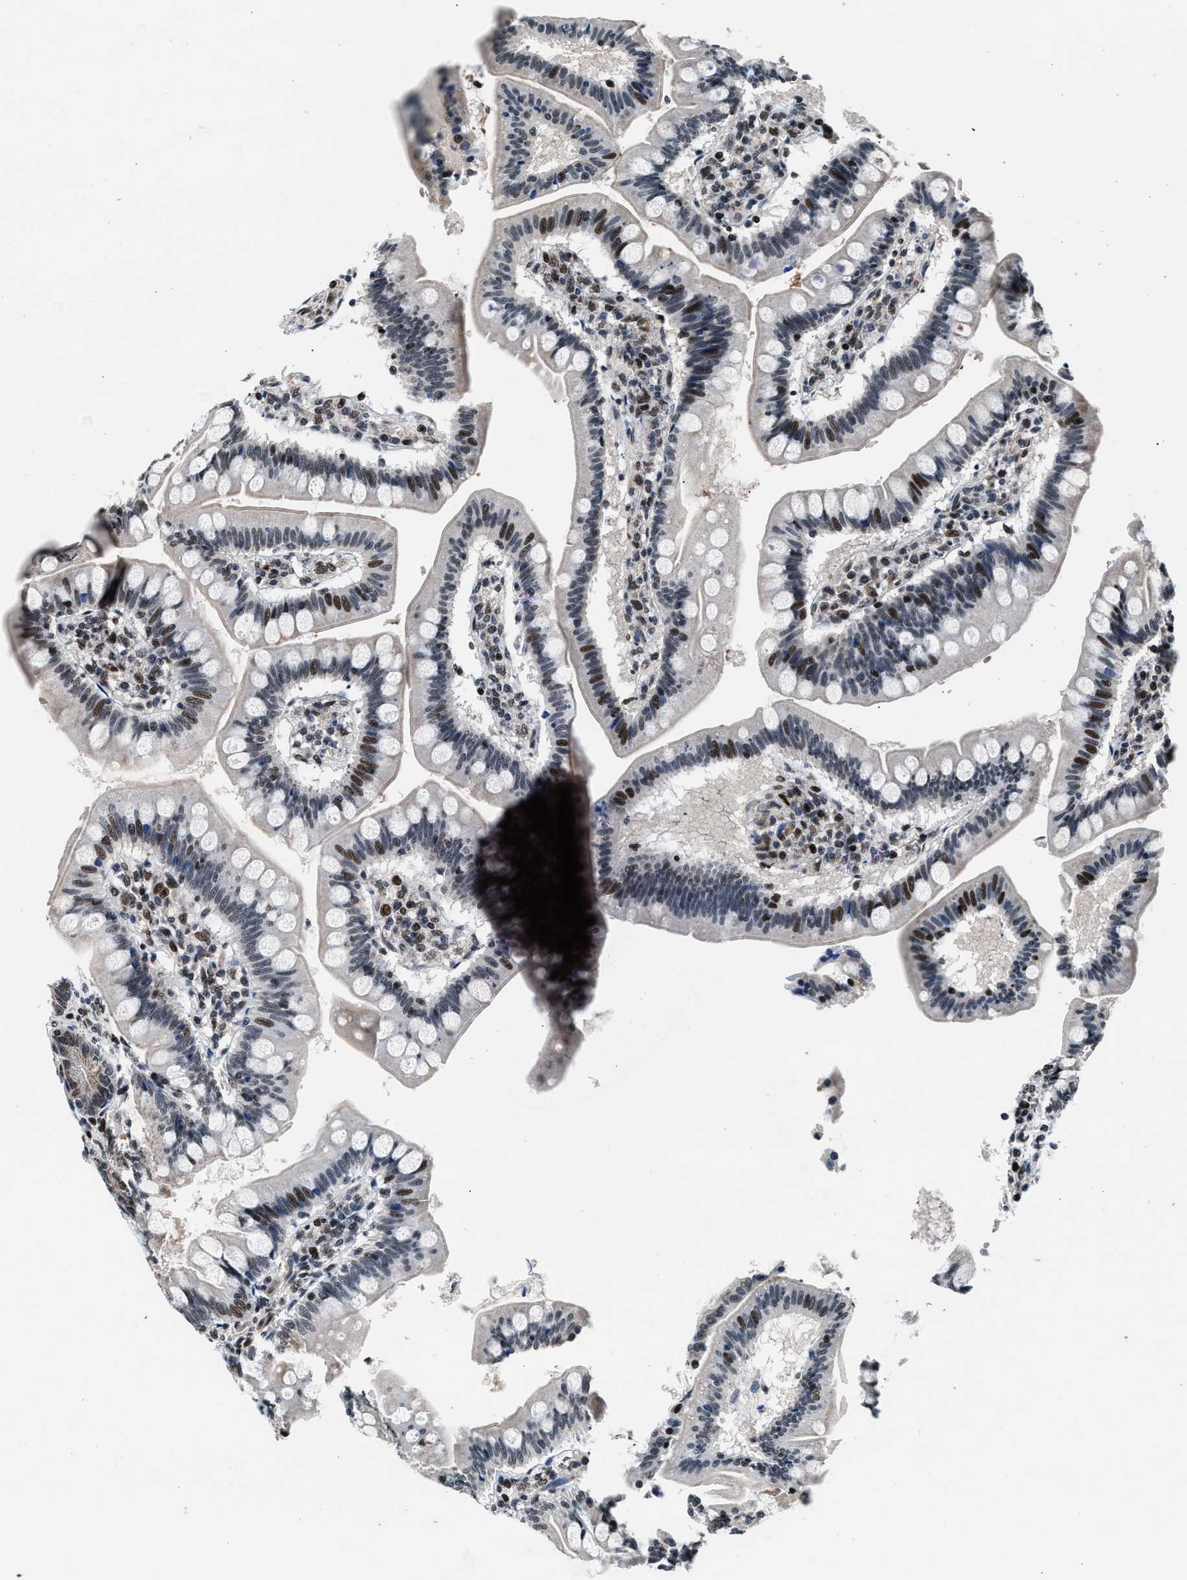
{"staining": {"intensity": "moderate", "quantity": "25%-75%", "location": "cytoplasmic/membranous,nuclear"}, "tissue": "small intestine", "cell_type": "Glandular cells", "image_type": "normal", "snomed": [{"axis": "morphology", "description": "Normal tissue, NOS"}, {"axis": "topography", "description": "Small intestine"}], "caption": "Protein analysis of unremarkable small intestine reveals moderate cytoplasmic/membranous,nuclear expression in approximately 25%-75% of glandular cells.", "gene": "PRRC2B", "patient": {"sex": "male", "age": 7}}